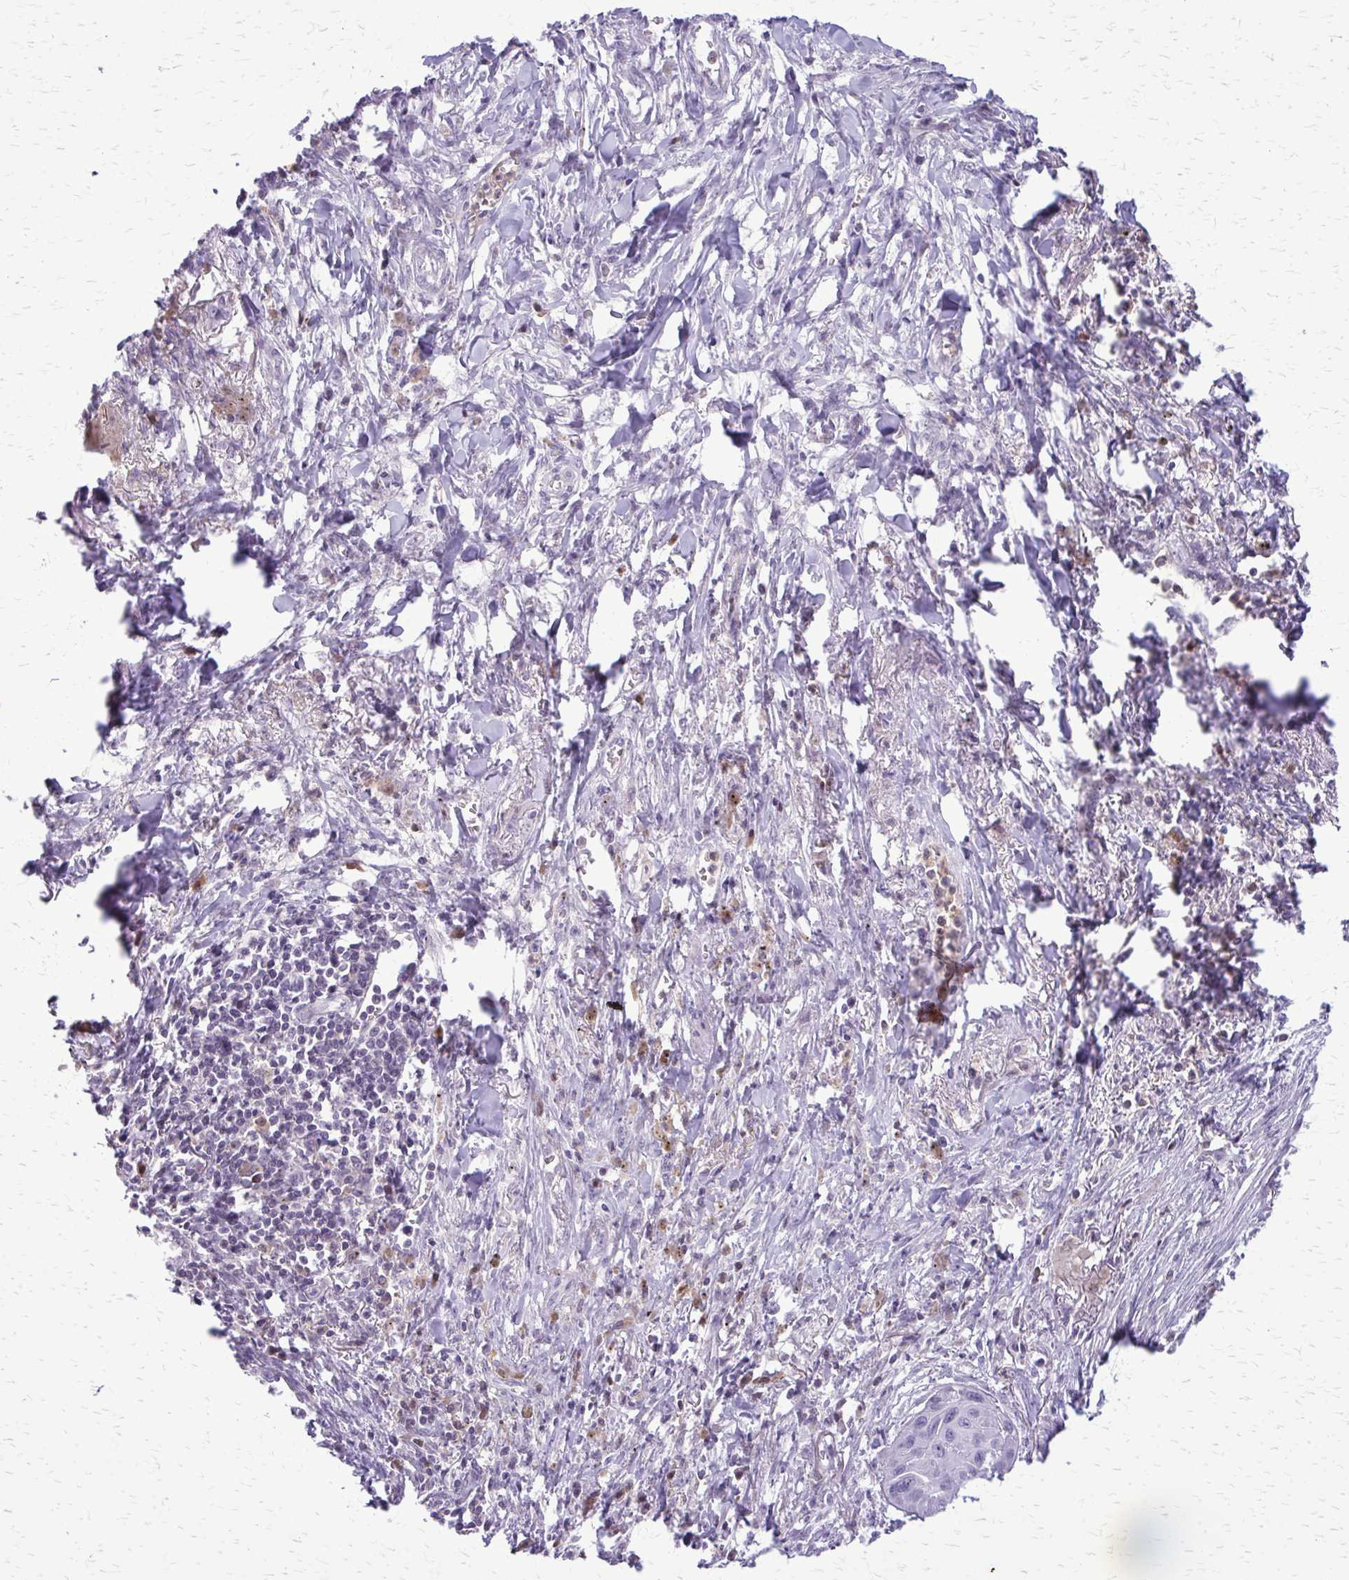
{"staining": {"intensity": "negative", "quantity": "none", "location": "none"}, "tissue": "lung cancer", "cell_type": "Tumor cells", "image_type": "cancer", "snomed": [{"axis": "morphology", "description": "Squamous cell carcinoma, NOS"}, {"axis": "topography", "description": "Lung"}], "caption": "Immunohistochemistry (IHC) of squamous cell carcinoma (lung) exhibits no expression in tumor cells.", "gene": "GLRX", "patient": {"sex": "male", "age": 71}}